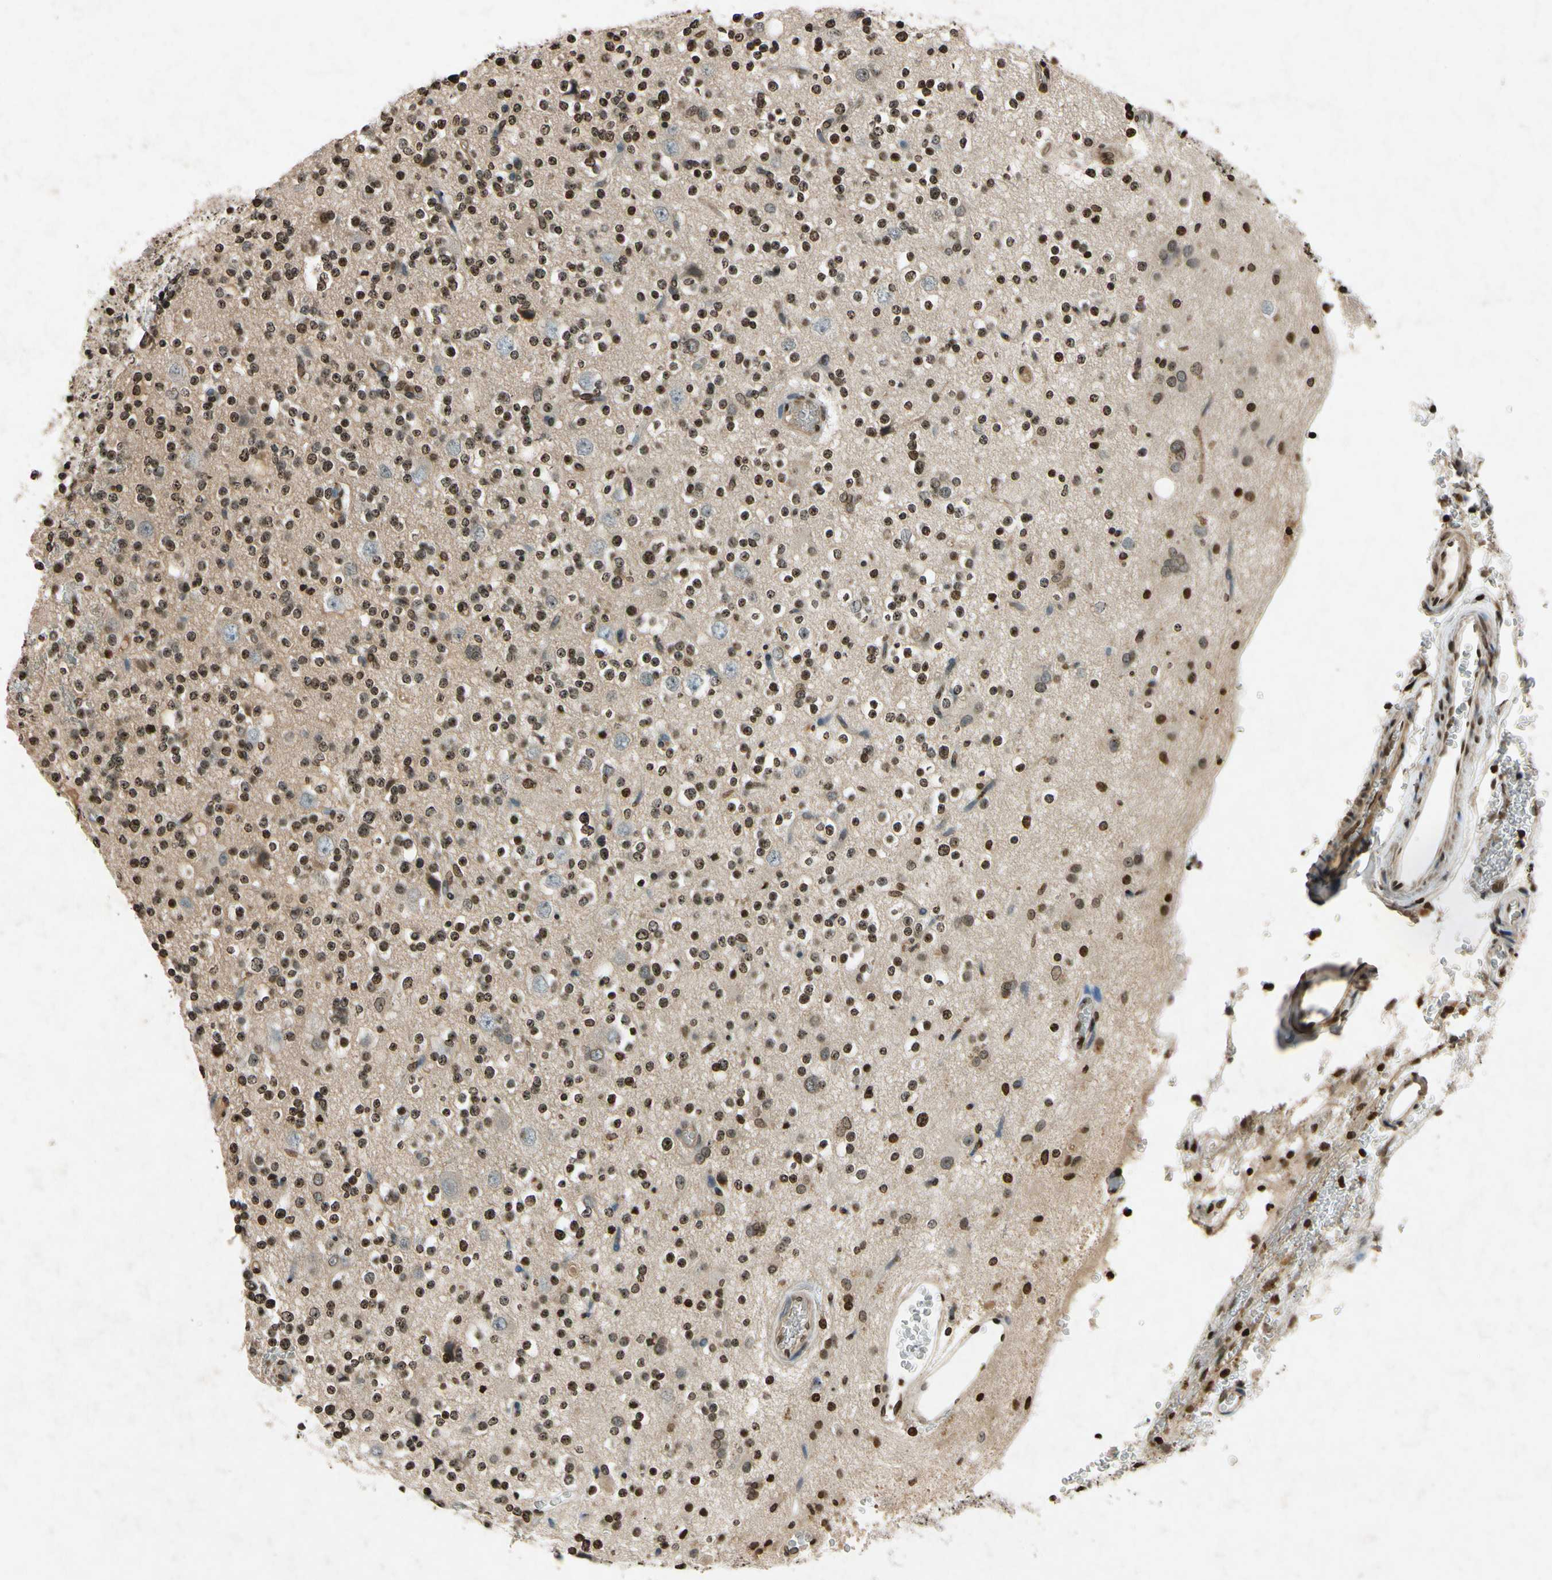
{"staining": {"intensity": "strong", "quantity": "25%-75%", "location": "nuclear"}, "tissue": "glioma", "cell_type": "Tumor cells", "image_type": "cancer", "snomed": [{"axis": "morphology", "description": "Glioma, malignant, High grade"}, {"axis": "topography", "description": "Brain"}], "caption": "Human malignant high-grade glioma stained with a protein marker reveals strong staining in tumor cells.", "gene": "HOXB3", "patient": {"sex": "male", "age": 47}}